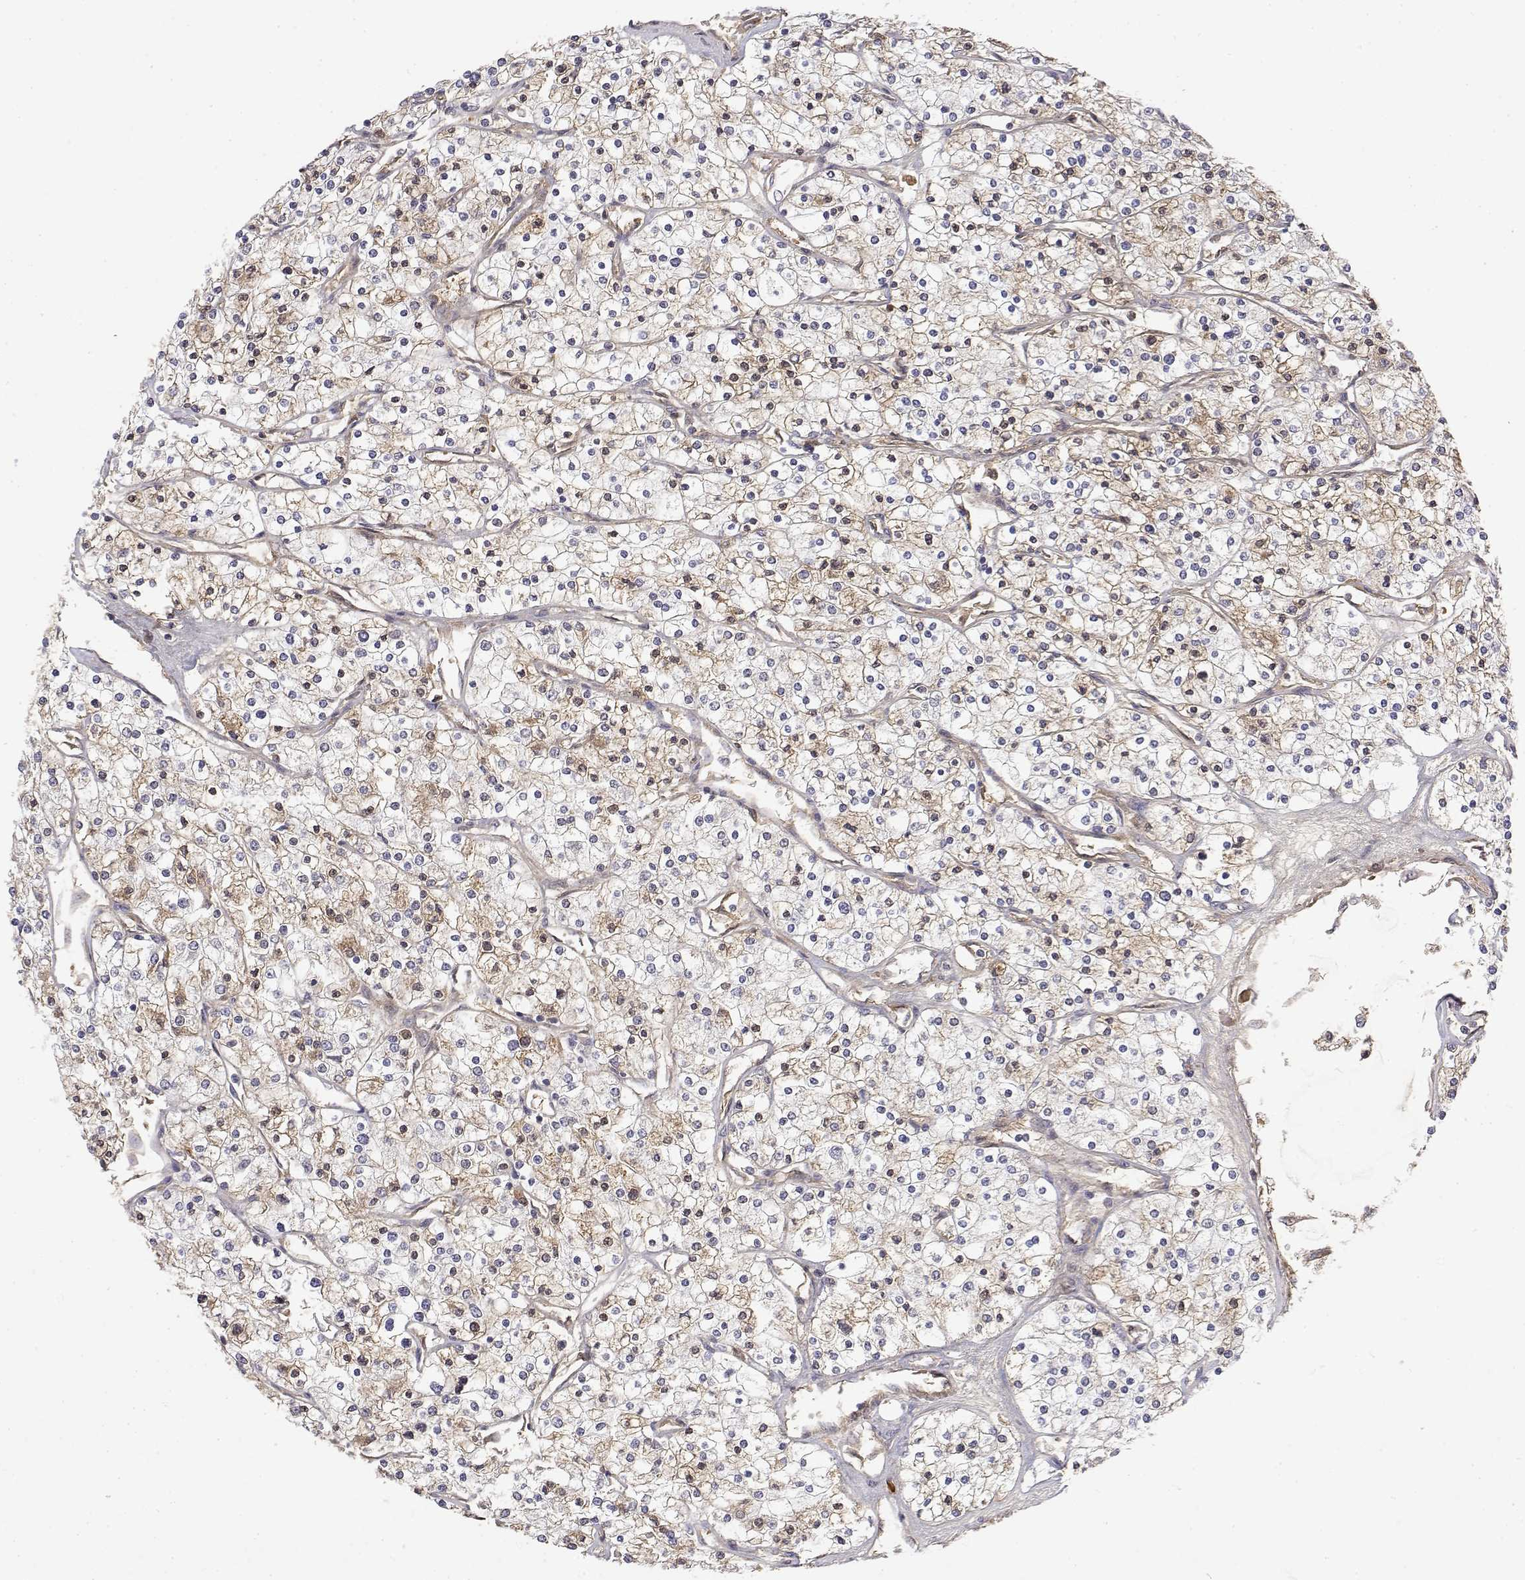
{"staining": {"intensity": "weak", "quantity": "<25%", "location": "cytoplasmic/membranous"}, "tissue": "renal cancer", "cell_type": "Tumor cells", "image_type": "cancer", "snomed": [{"axis": "morphology", "description": "Adenocarcinoma, NOS"}, {"axis": "topography", "description": "Kidney"}], "caption": "The IHC micrograph has no significant expression in tumor cells of renal cancer (adenocarcinoma) tissue.", "gene": "IGFBP4", "patient": {"sex": "male", "age": 80}}